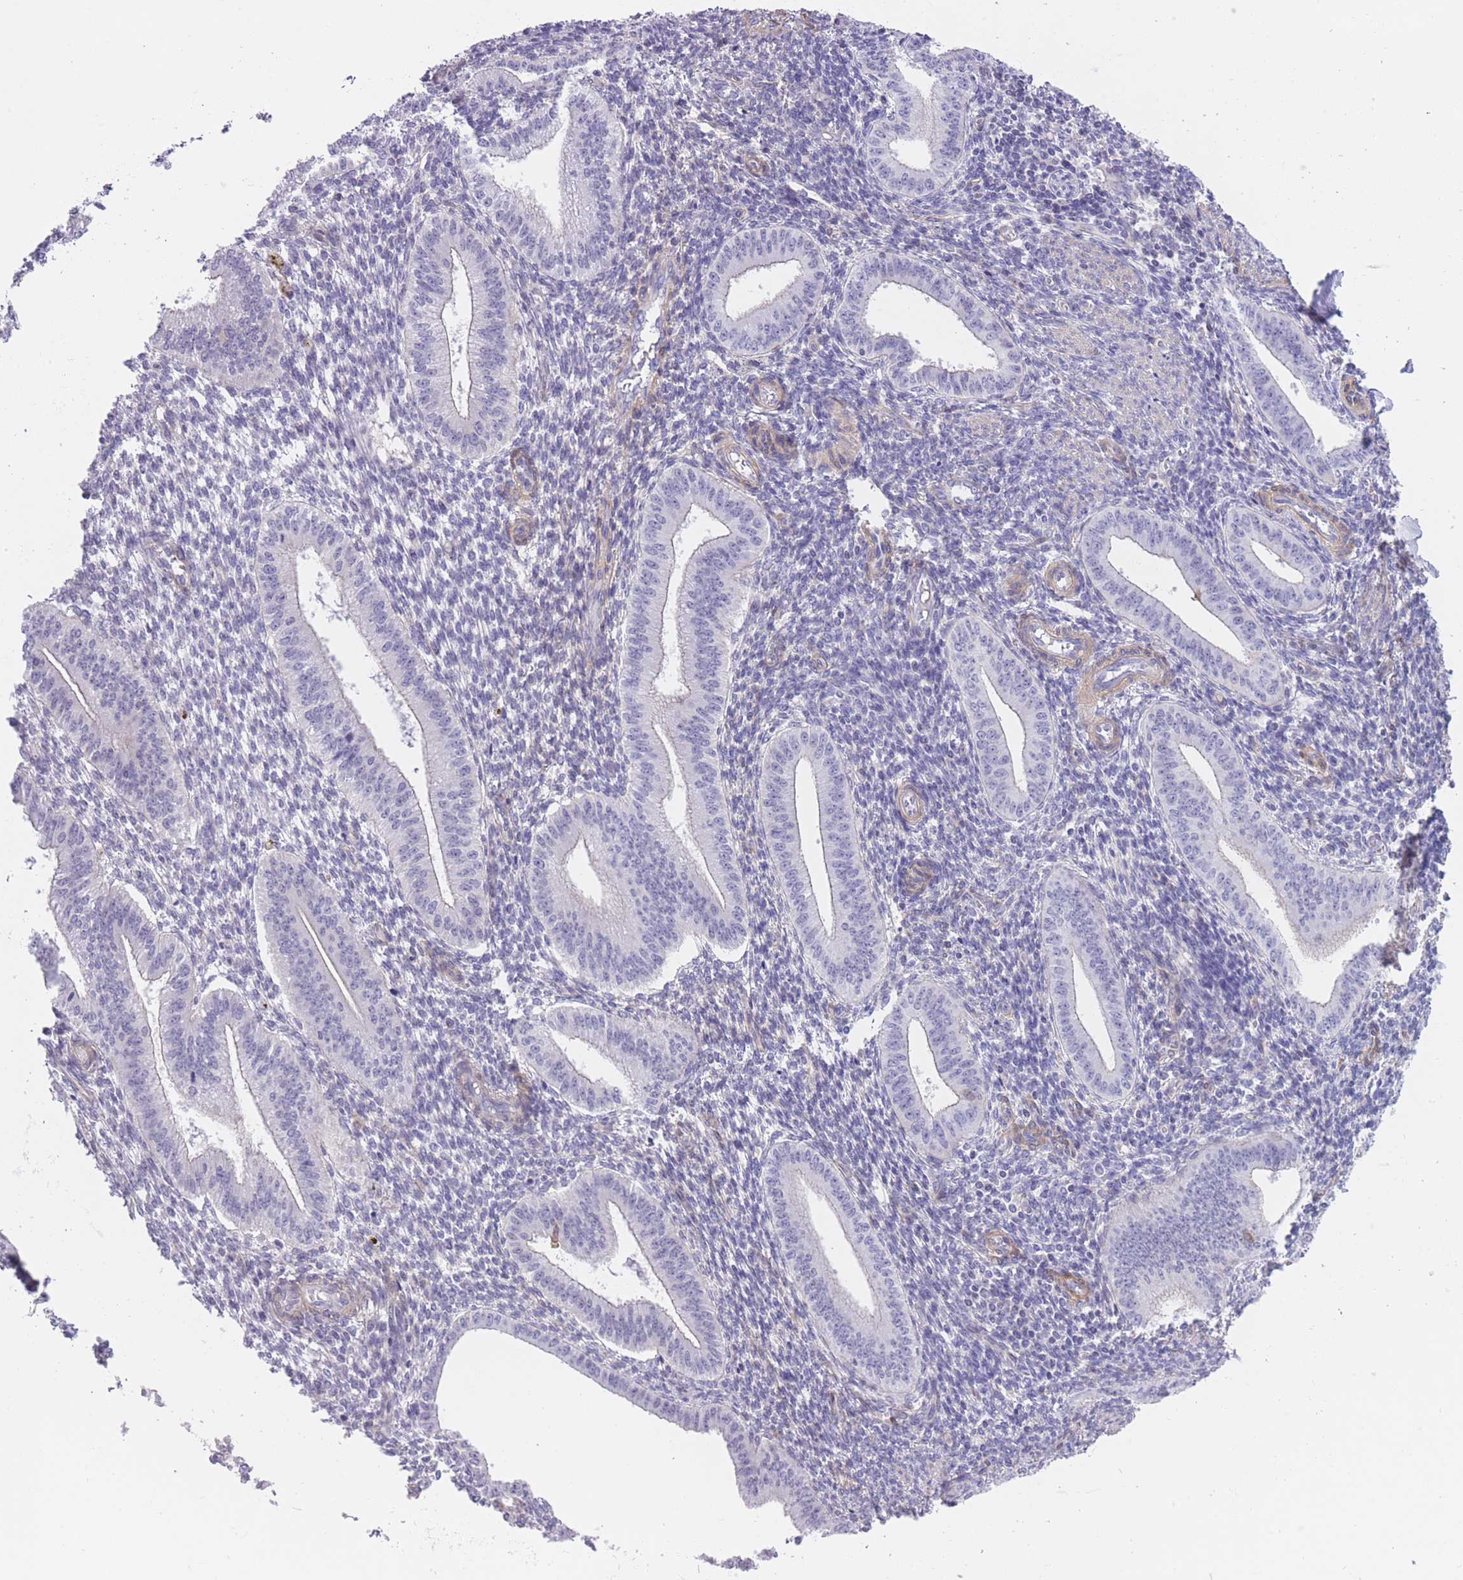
{"staining": {"intensity": "negative", "quantity": "none", "location": "none"}, "tissue": "endometrium", "cell_type": "Cells in endometrial stroma", "image_type": "normal", "snomed": [{"axis": "morphology", "description": "Normal tissue, NOS"}, {"axis": "topography", "description": "Endometrium"}], "caption": "This is an immunohistochemistry (IHC) micrograph of benign endometrium. There is no staining in cells in endometrial stroma.", "gene": "OR11H12", "patient": {"sex": "female", "age": 34}}